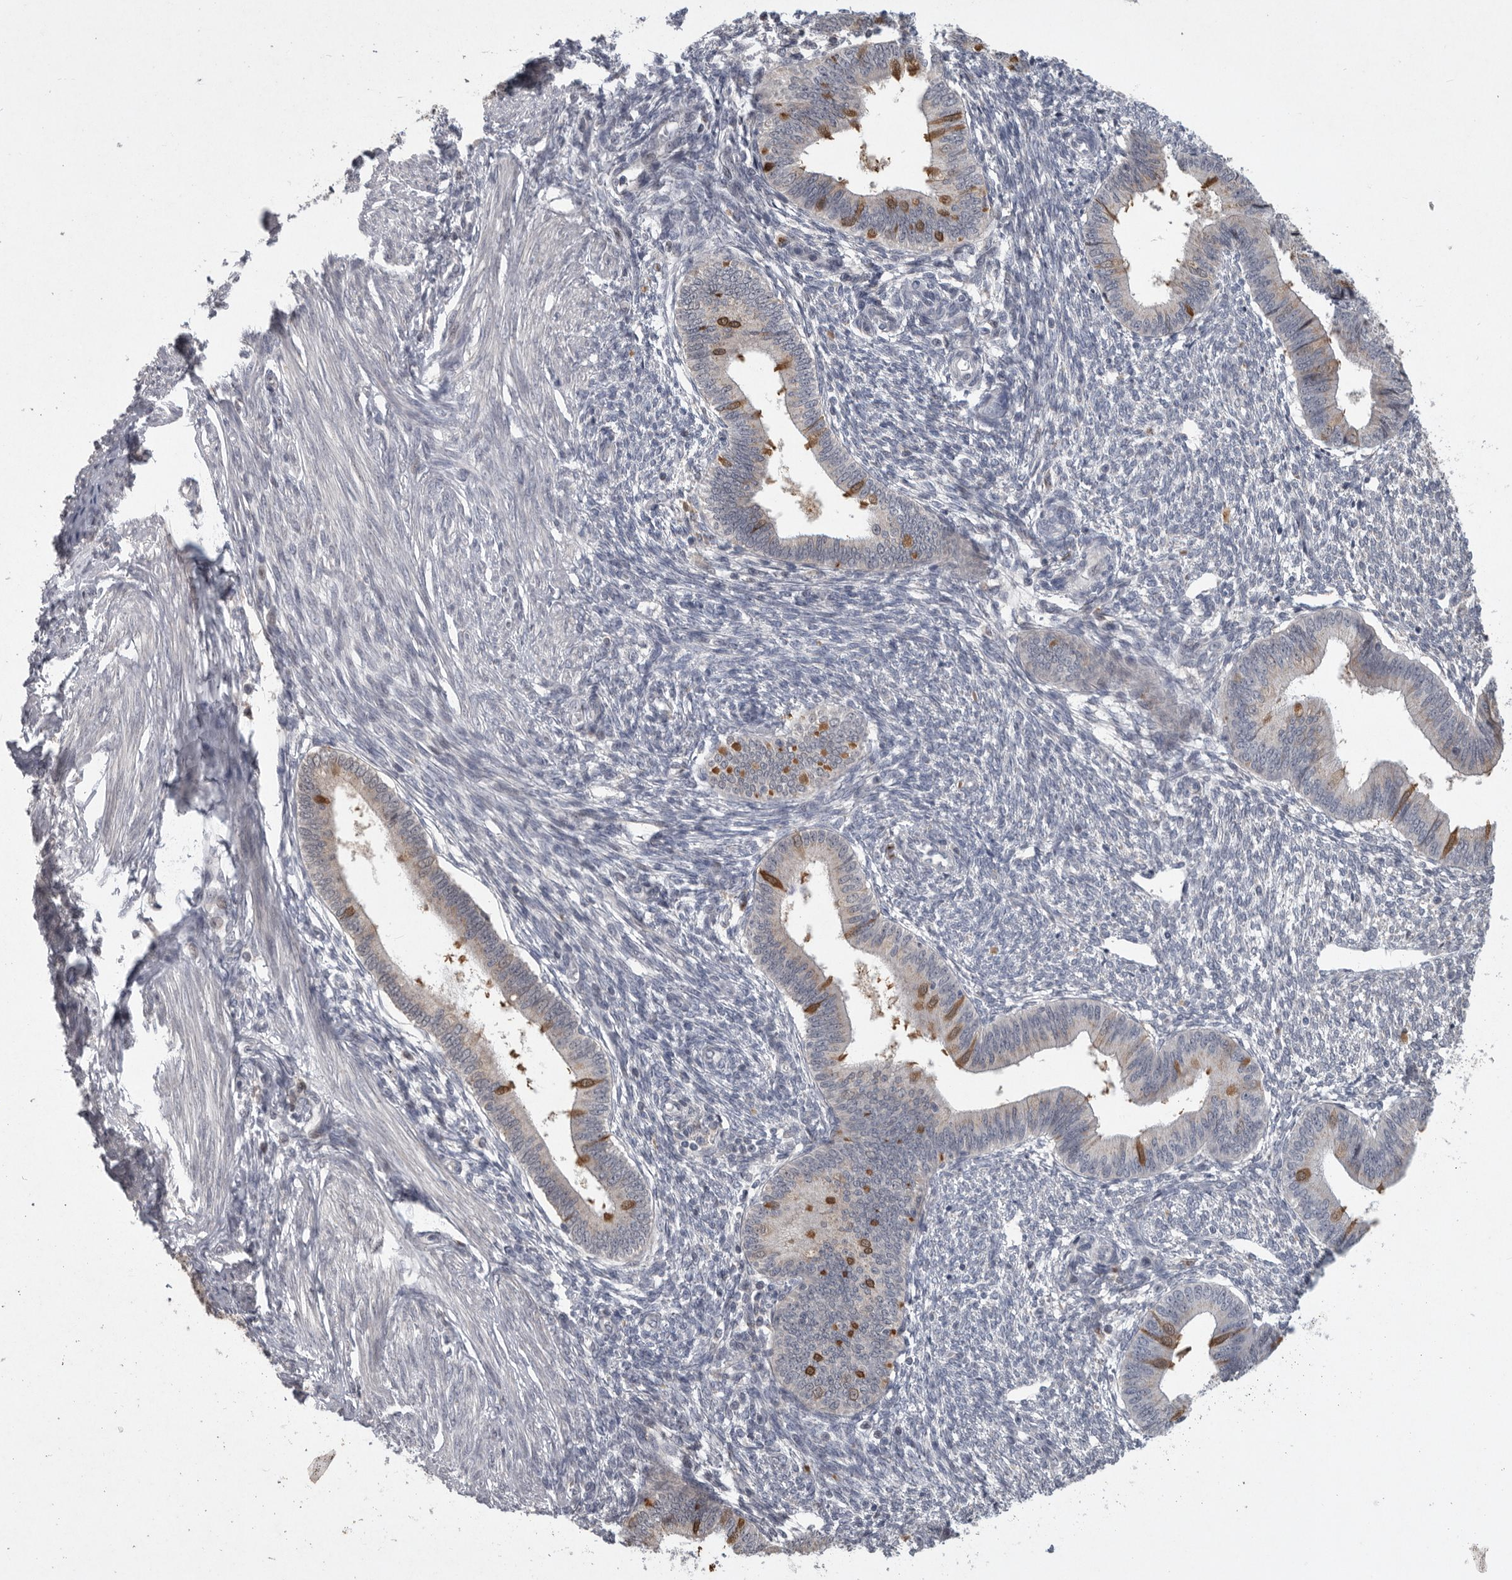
{"staining": {"intensity": "negative", "quantity": "none", "location": "none"}, "tissue": "endometrium", "cell_type": "Cells in endometrial stroma", "image_type": "normal", "snomed": [{"axis": "morphology", "description": "Normal tissue, NOS"}, {"axis": "topography", "description": "Endometrium"}], "caption": "Immunohistochemical staining of benign human endometrium reveals no significant staining in cells in endometrial stroma. The staining was performed using DAB to visualize the protein expression in brown, while the nuclei were stained in blue with hematoxylin (Magnification: 20x).", "gene": "MAN2A1", "patient": {"sex": "female", "age": 46}}